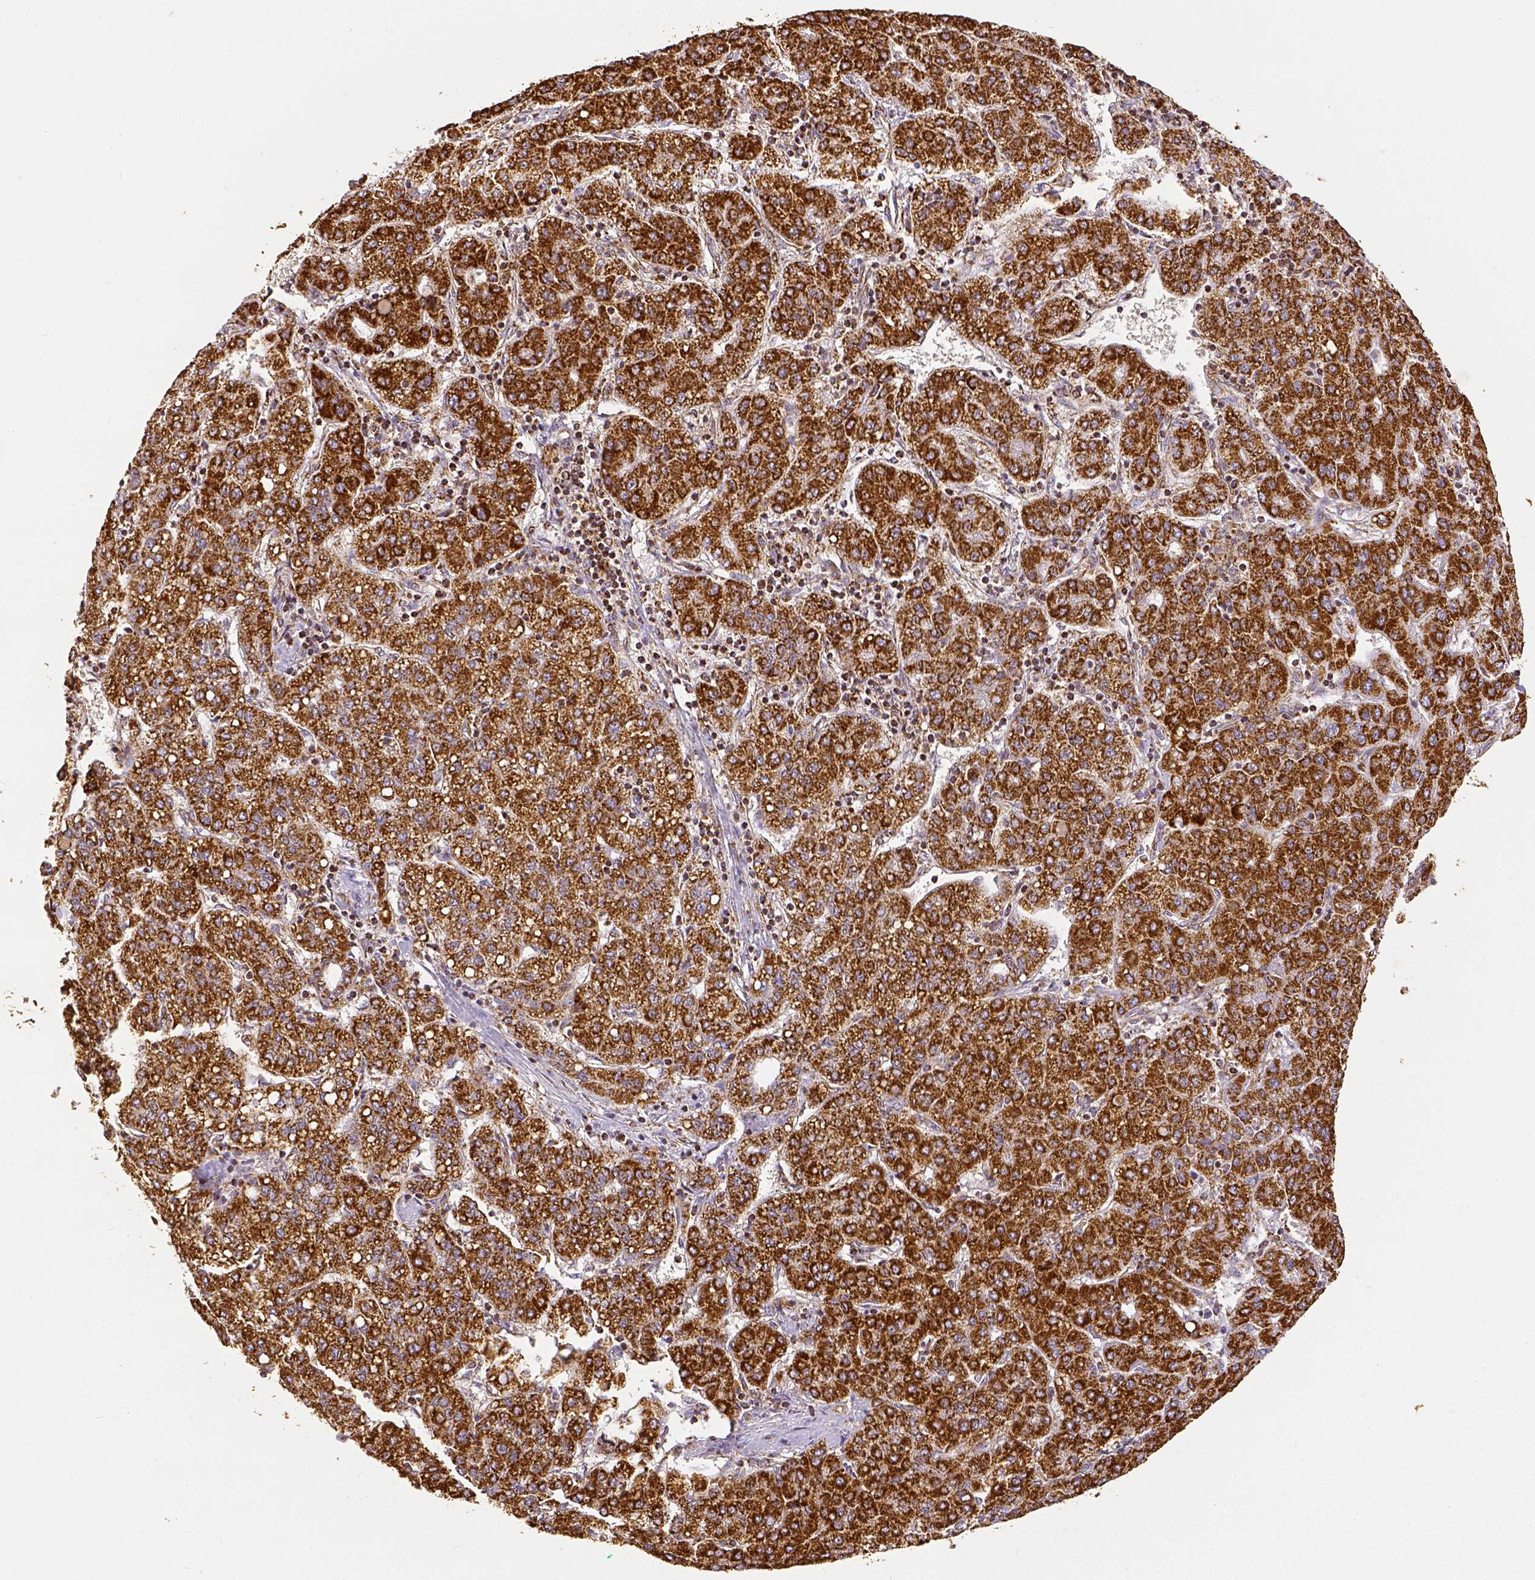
{"staining": {"intensity": "strong", "quantity": ">75%", "location": "cytoplasmic/membranous"}, "tissue": "liver cancer", "cell_type": "Tumor cells", "image_type": "cancer", "snomed": [{"axis": "morphology", "description": "Carcinoma, Hepatocellular, NOS"}, {"axis": "topography", "description": "Liver"}], "caption": "A histopathology image of liver cancer (hepatocellular carcinoma) stained for a protein shows strong cytoplasmic/membranous brown staining in tumor cells.", "gene": "SDHB", "patient": {"sex": "male", "age": 65}}